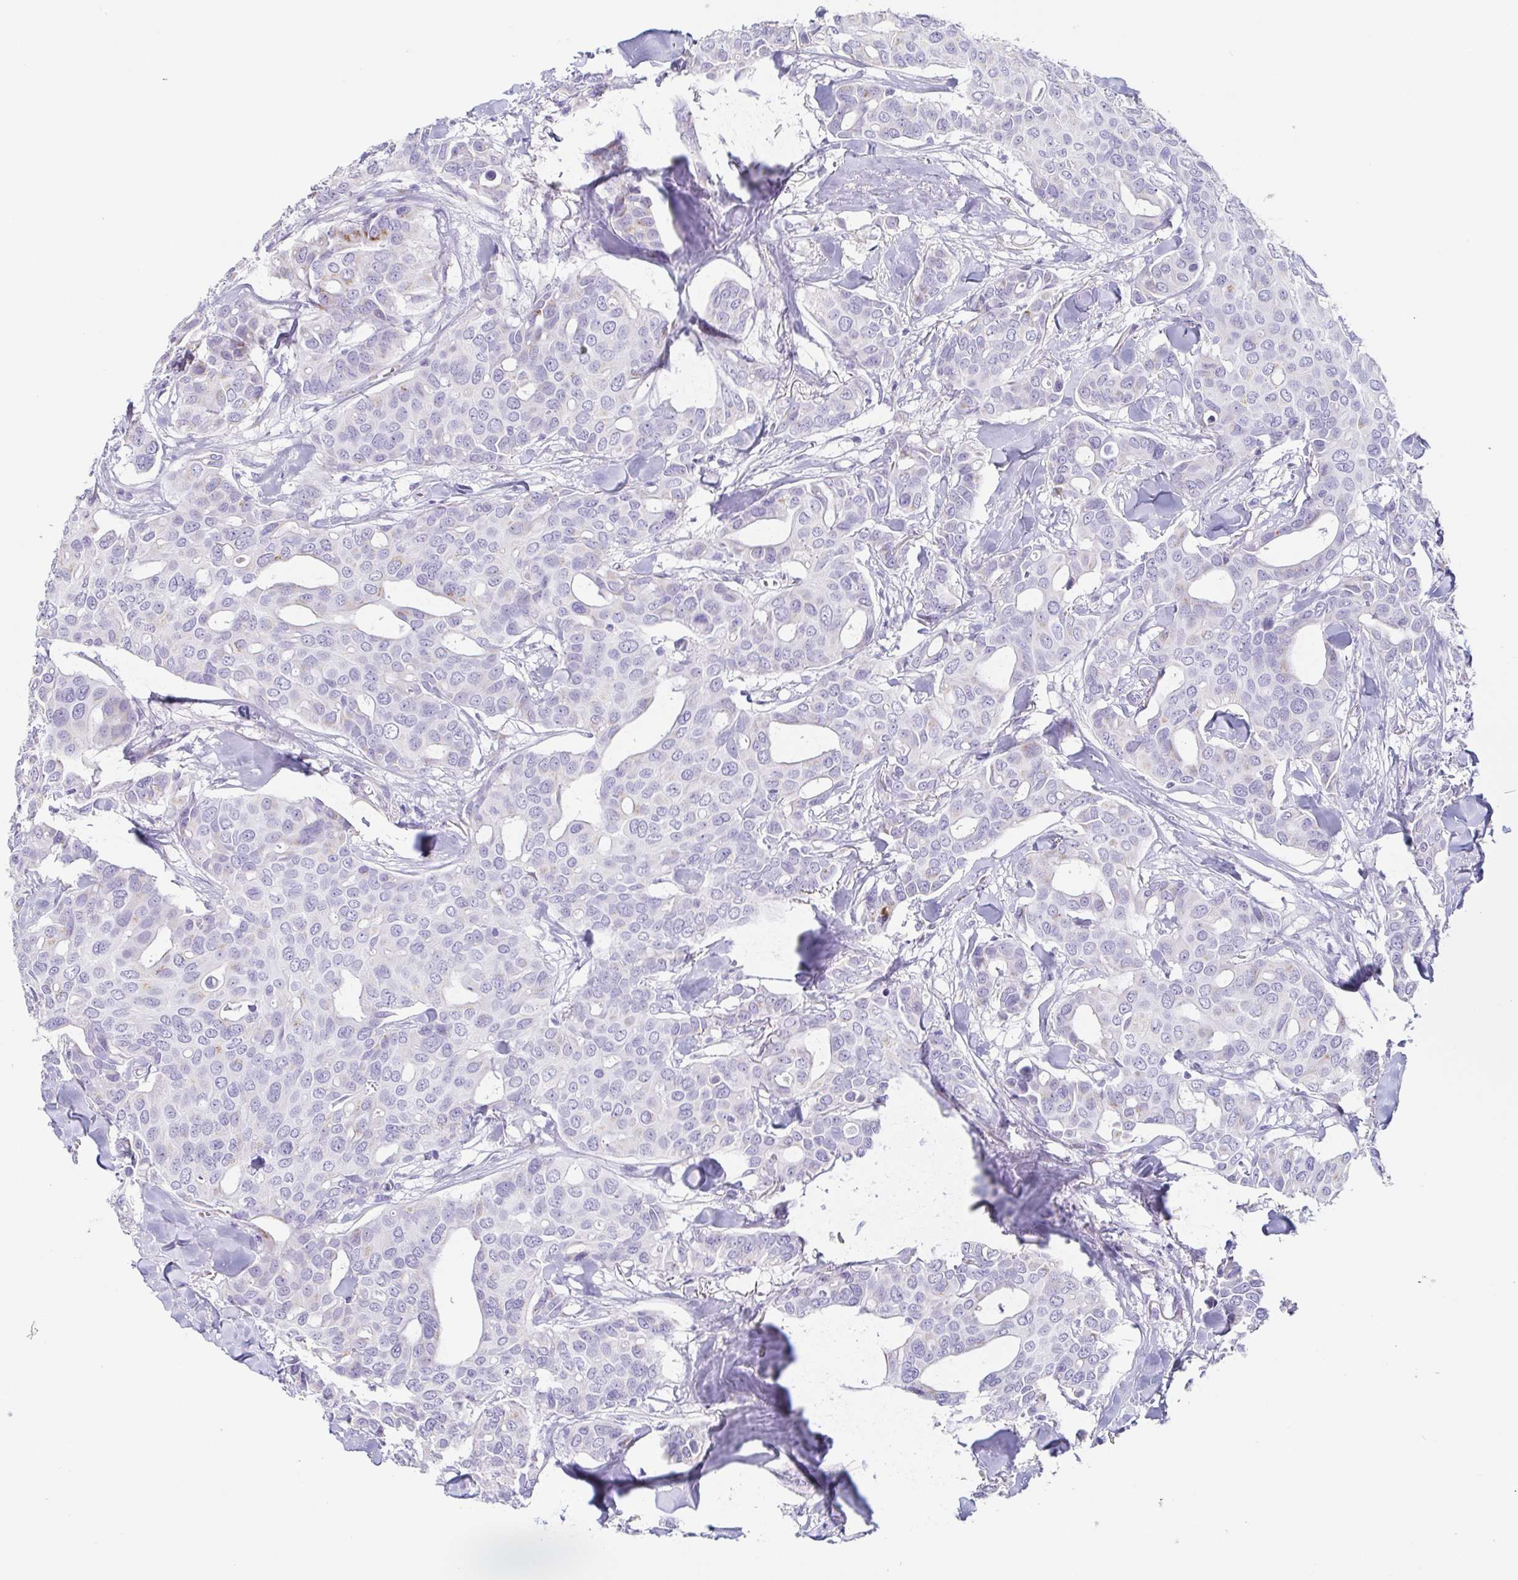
{"staining": {"intensity": "weak", "quantity": "<25%", "location": "cytoplasmic/membranous"}, "tissue": "breast cancer", "cell_type": "Tumor cells", "image_type": "cancer", "snomed": [{"axis": "morphology", "description": "Duct carcinoma"}, {"axis": "topography", "description": "Breast"}], "caption": "A photomicrograph of breast intraductal carcinoma stained for a protein exhibits no brown staining in tumor cells.", "gene": "LDLRAD1", "patient": {"sex": "female", "age": 54}}